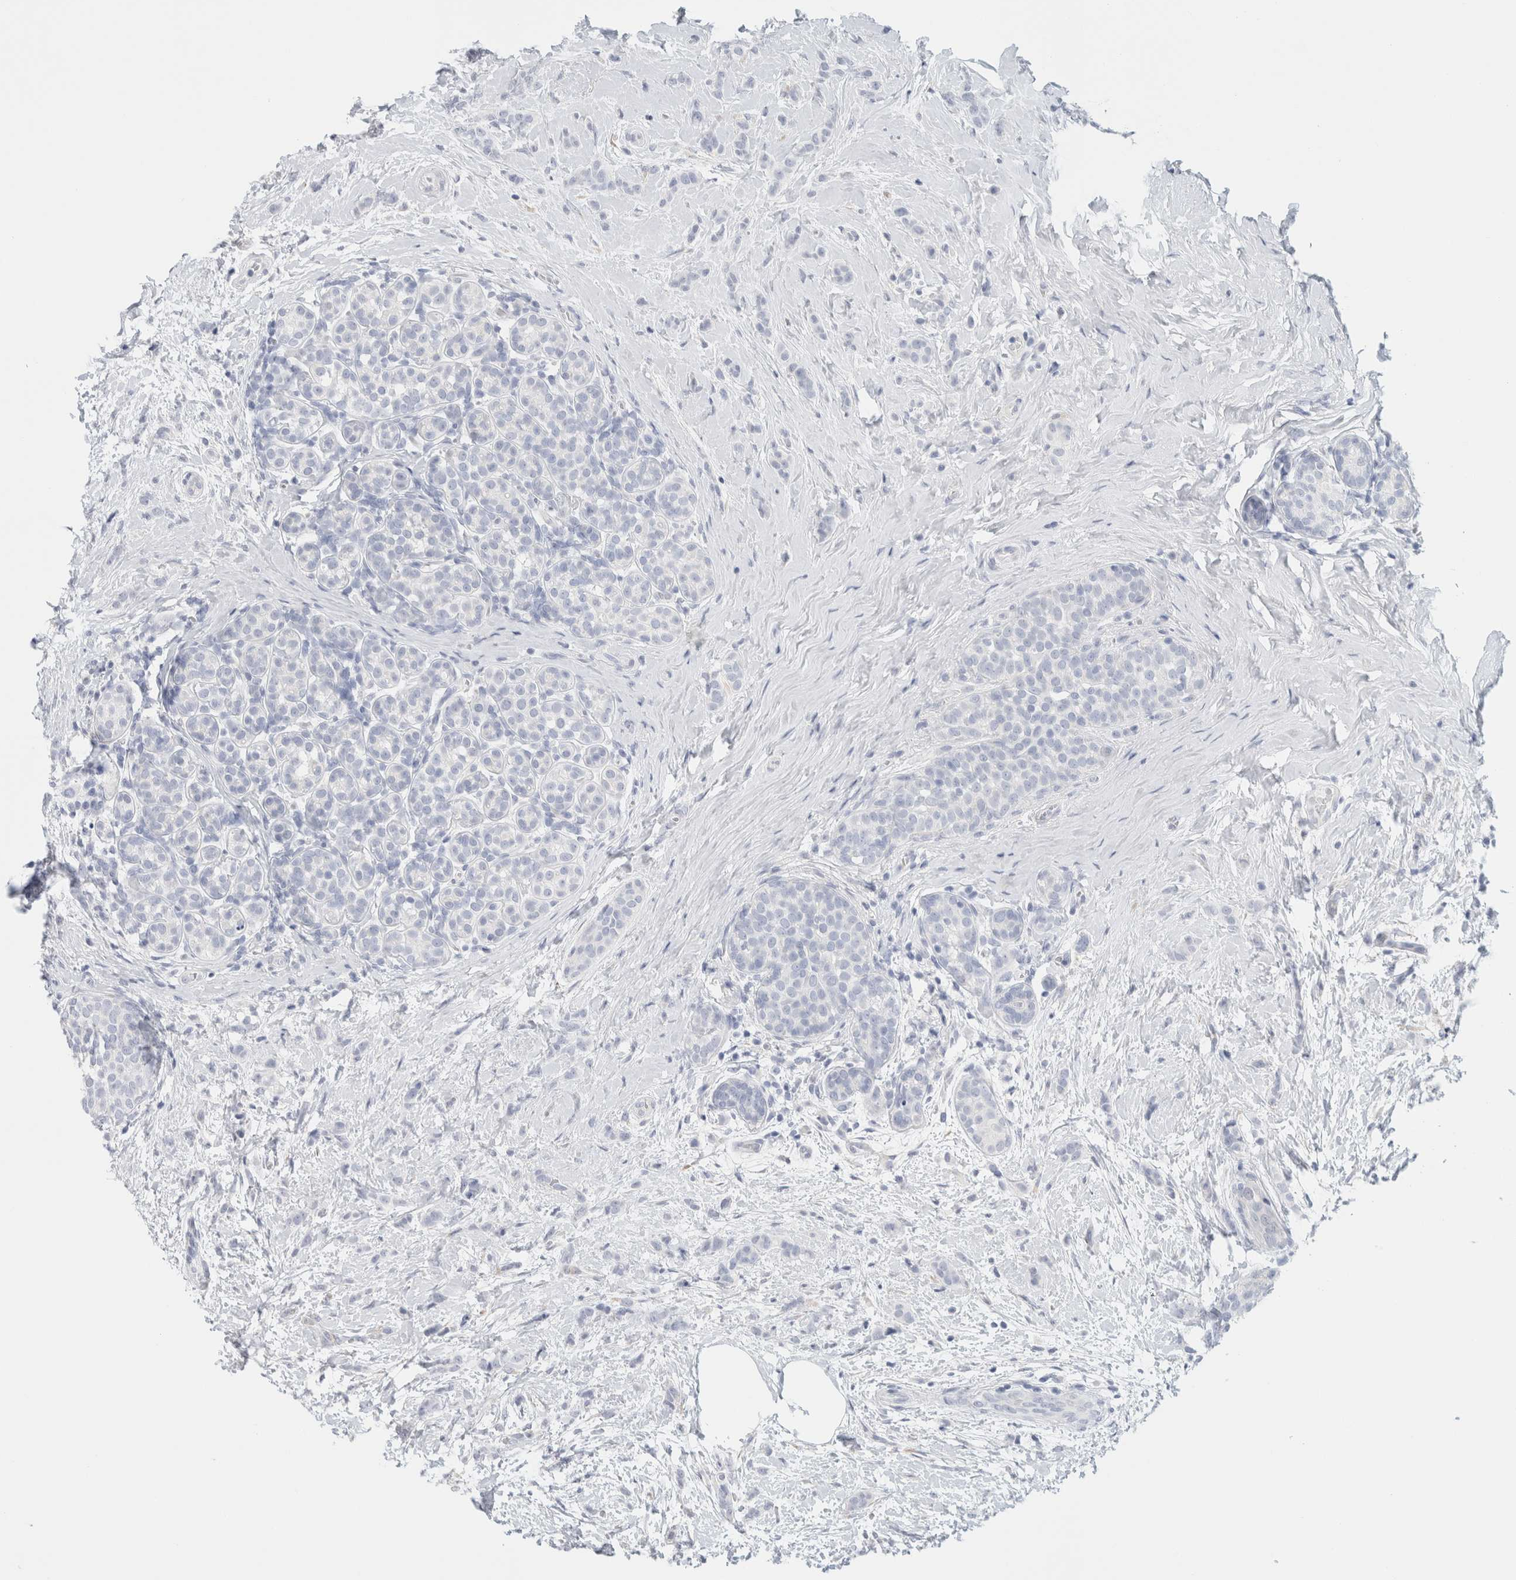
{"staining": {"intensity": "negative", "quantity": "none", "location": "none"}, "tissue": "breast cancer", "cell_type": "Tumor cells", "image_type": "cancer", "snomed": [{"axis": "morphology", "description": "Lobular carcinoma, in situ"}, {"axis": "morphology", "description": "Lobular carcinoma"}, {"axis": "topography", "description": "Breast"}], "caption": "There is no significant staining in tumor cells of breast cancer.", "gene": "RTN4", "patient": {"sex": "female", "age": 41}}